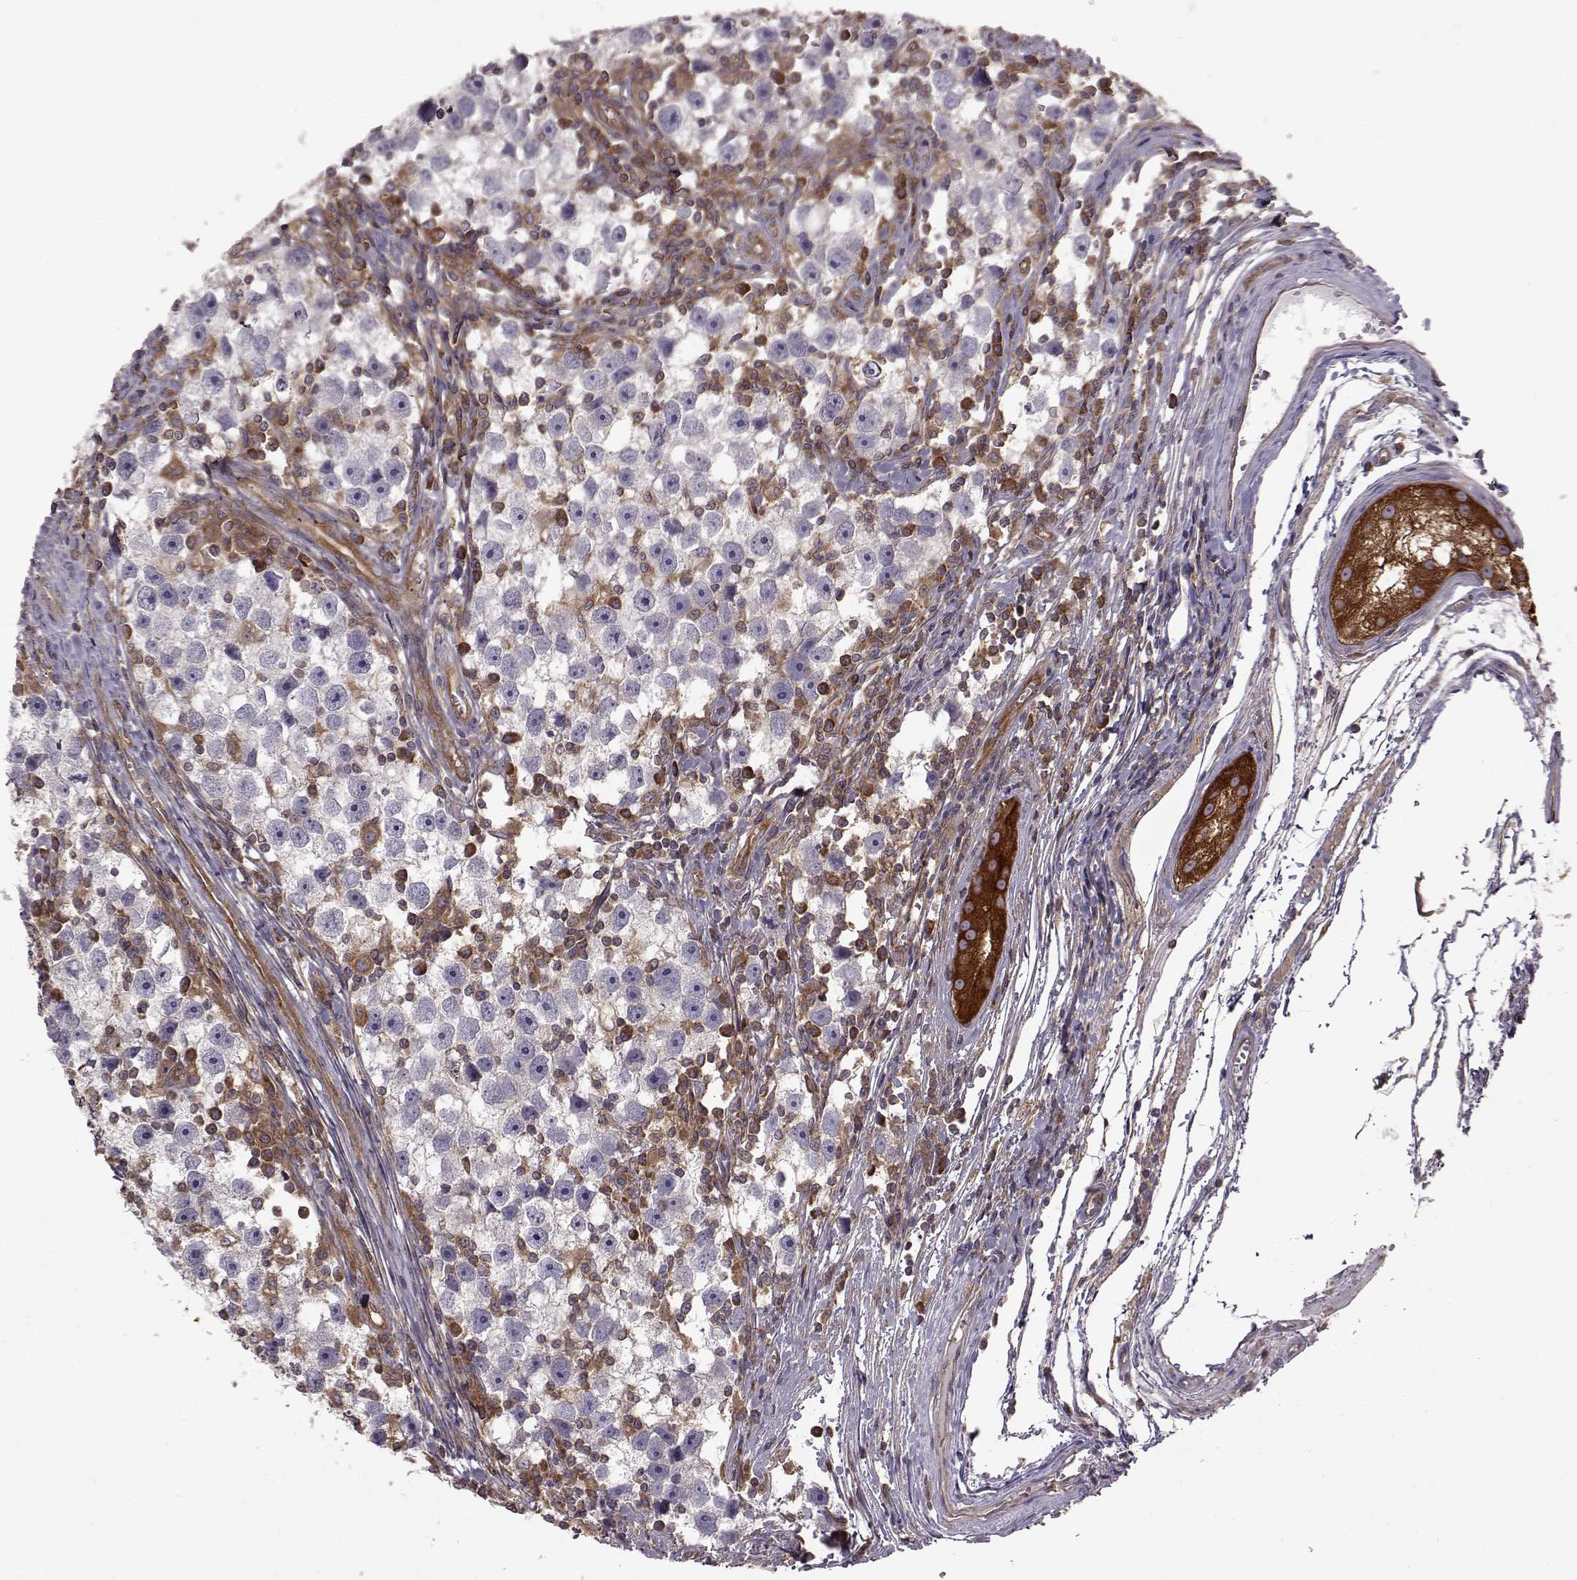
{"staining": {"intensity": "negative", "quantity": "none", "location": "none"}, "tissue": "testis cancer", "cell_type": "Tumor cells", "image_type": "cancer", "snomed": [{"axis": "morphology", "description": "Seminoma, NOS"}, {"axis": "topography", "description": "Testis"}], "caption": "IHC of human testis seminoma exhibits no positivity in tumor cells. (DAB IHC, high magnification).", "gene": "RABGAP1", "patient": {"sex": "male", "age": 30}}